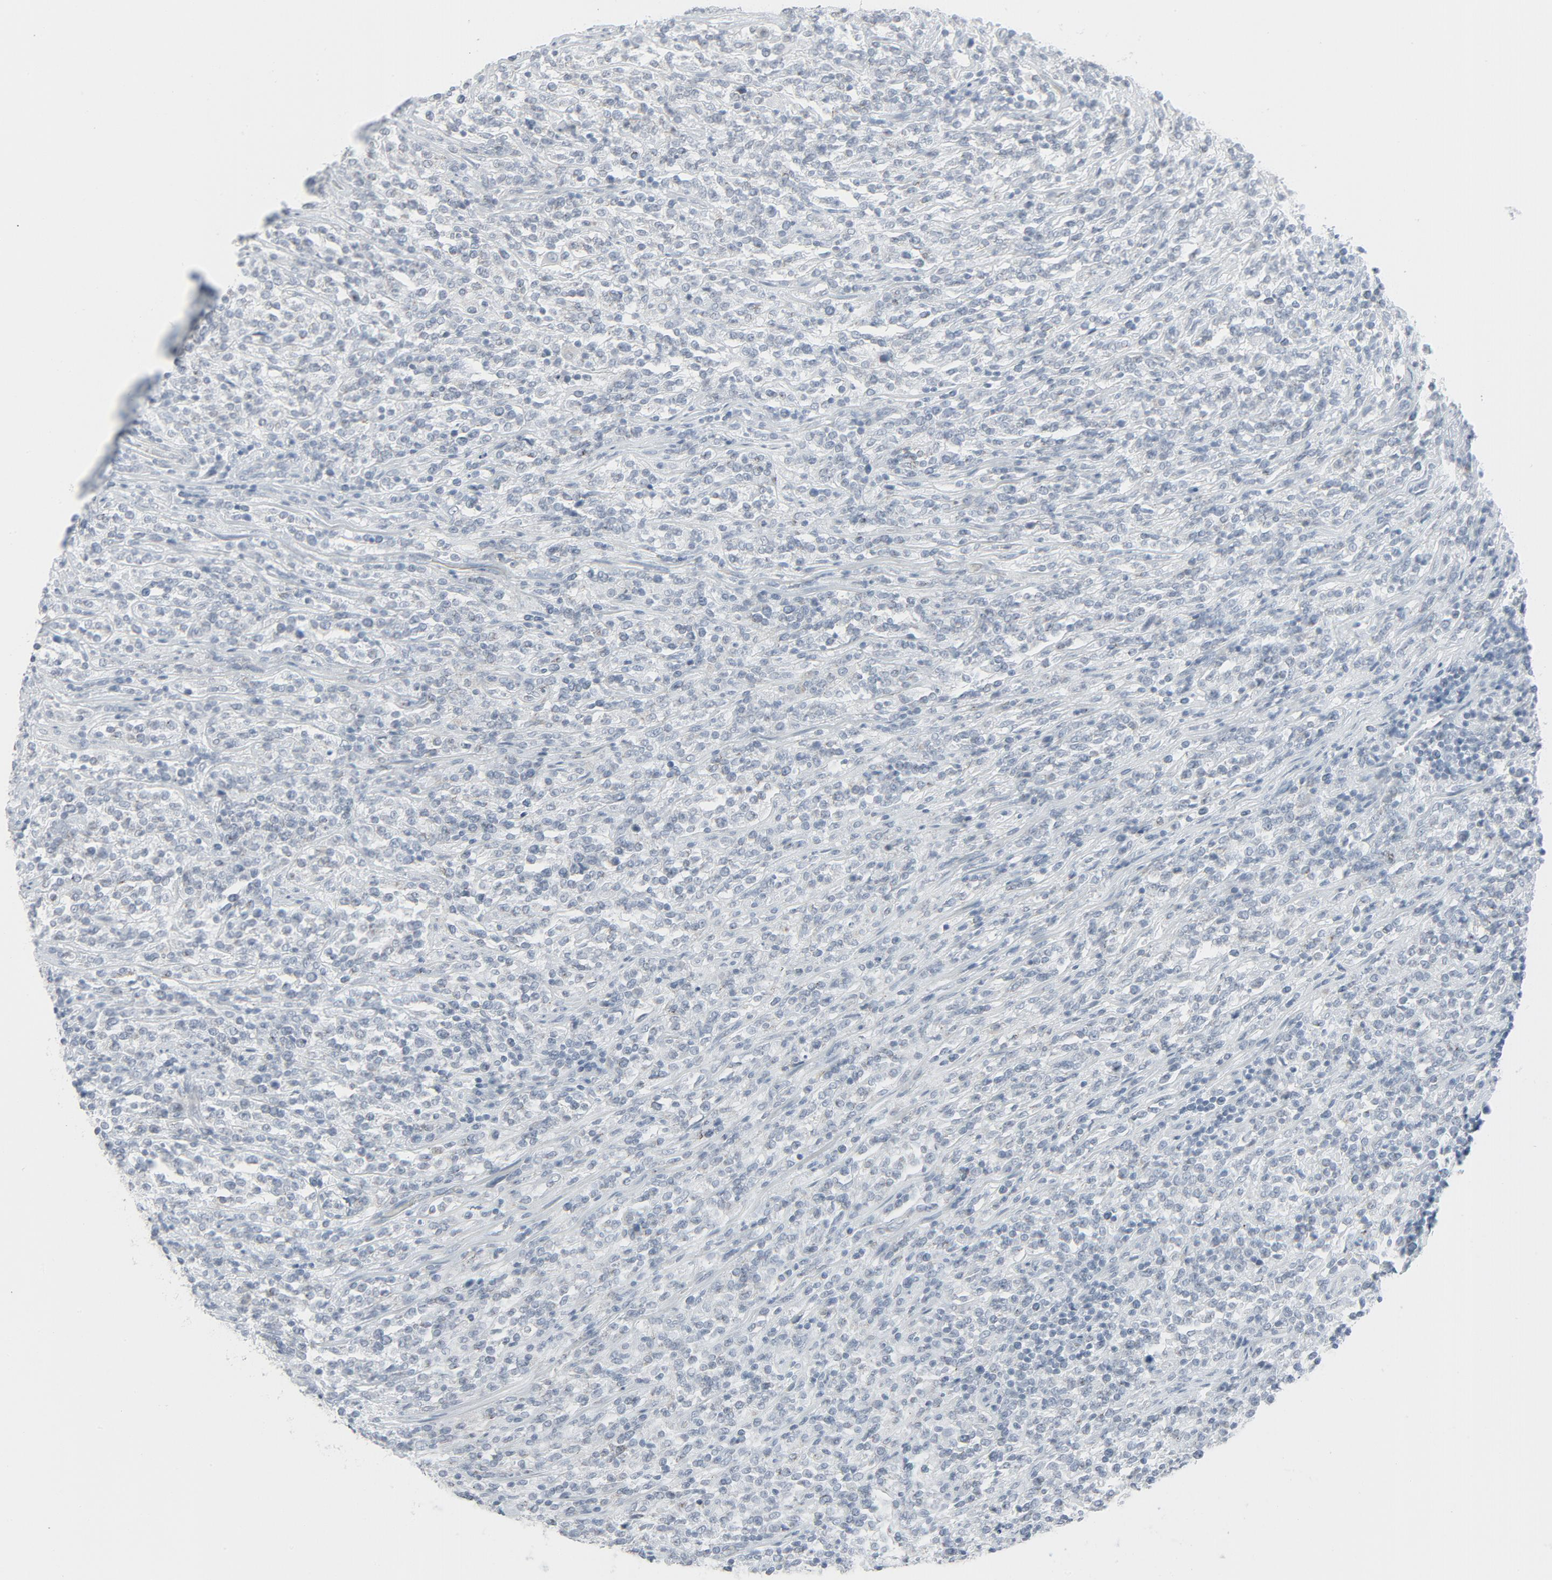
{"staining": {"intensity": "negative", "quantity": "none", "location": "none"}, "tissue": "lymphoma", "cell_type": "Tumor cells", "image_type": "cancer", "snomed": [{"axis": "morphology", "description": "Malignant lymphoma, non-Hodgkin's type, High grade"}, {"axis": "topography", "description": "Soft tissue"}], "caption": "Lymphoma was stained to show a protein in brown. There is no significant staining in tumor cells.", "gene": "FGFR3", "patient": {"sex": "male", "age": 18}}